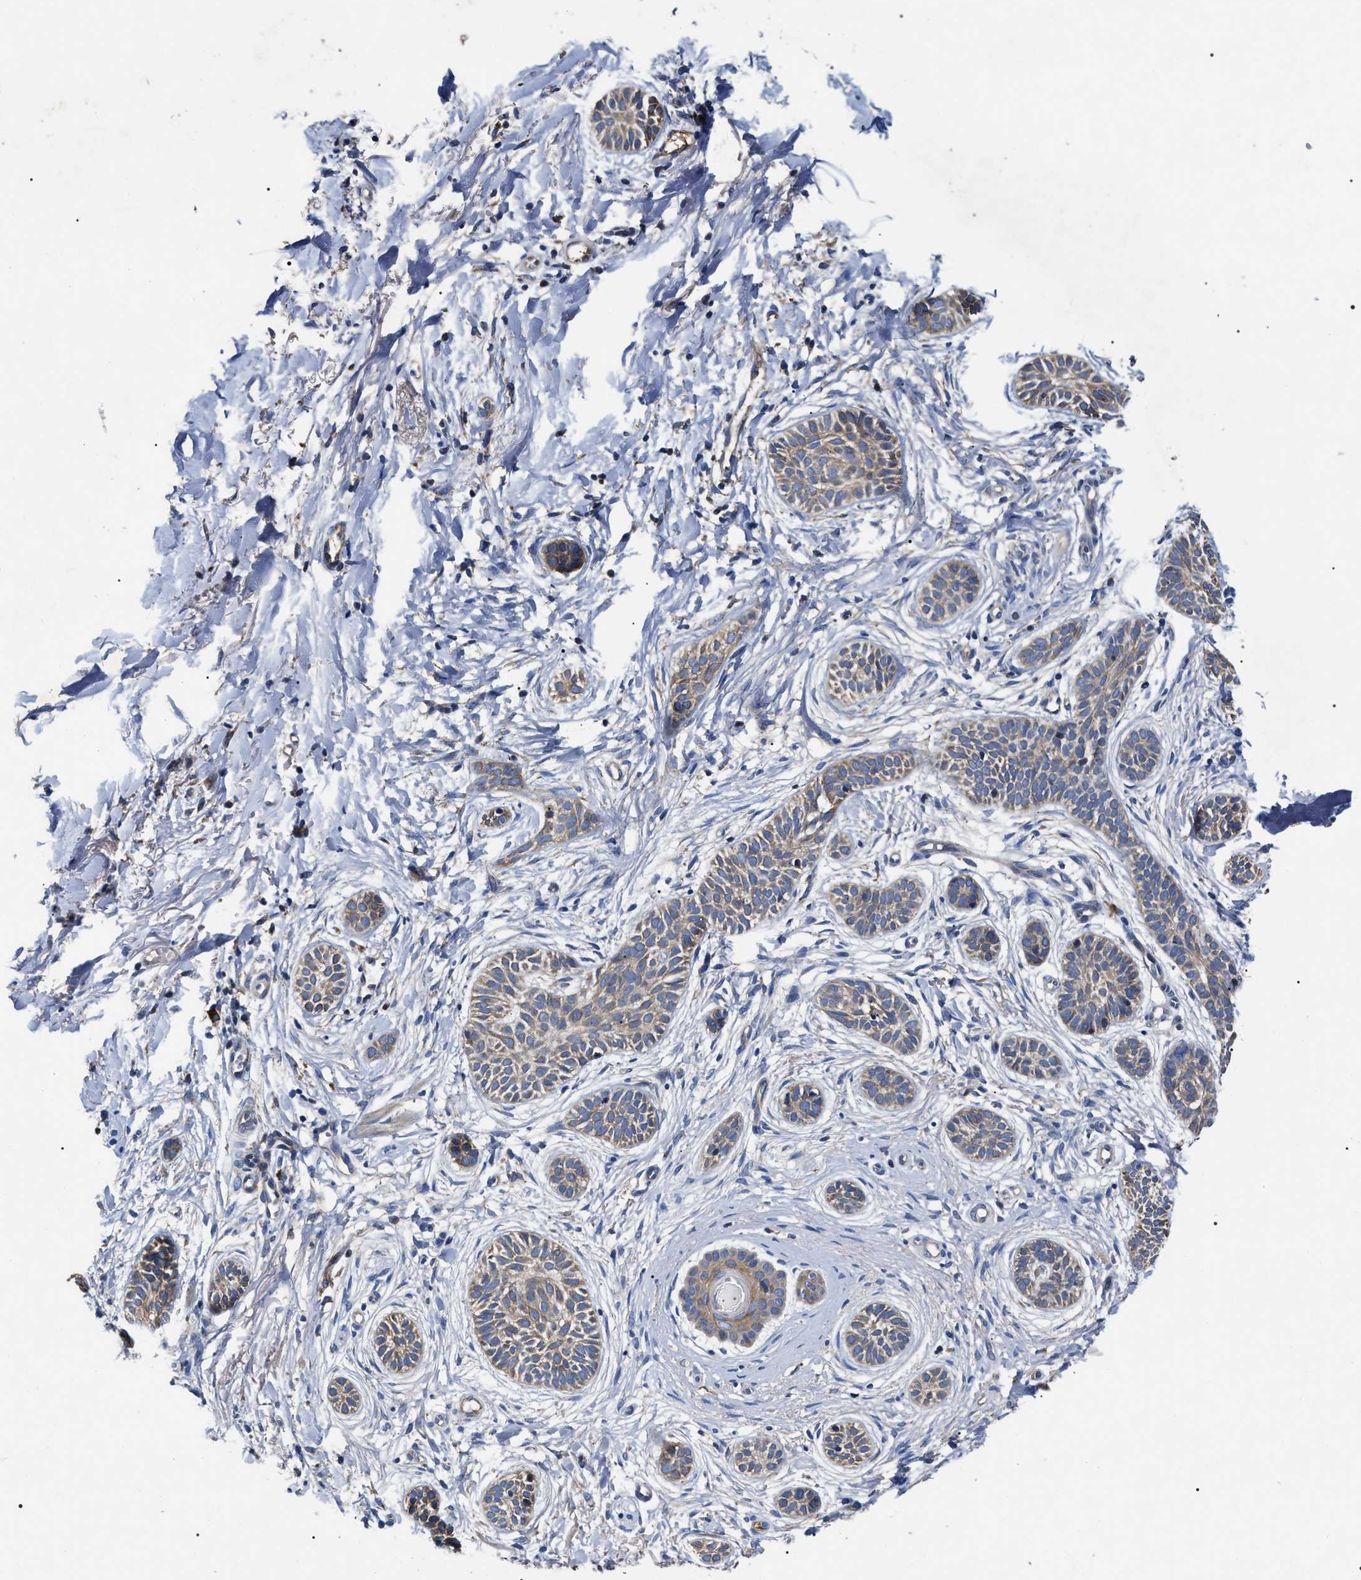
{"staining": {"intensity": "weak", "quantity": ">75%", "location": "cytoplasmic/membranous"}, "tissue": "skin cancer", "cell_type": "Tumor cells", "image_type": "cancer", "snomed": [{"axis": "morphology", "description": "Normal tissue, NOS"}, {"axis": "morphology", "description": "Basal cell carcinoma"}, {"axis": "topography", "description": "Skin"}], "caption": "Immunohistochemical staining of human skin basal cell carcinoma reveals low levels of weak cytoplasmic/membranous protein expression in about >75% of tumor cells.", "gene": "MACC1", "patient": {"sex": "male", "age": 63}}